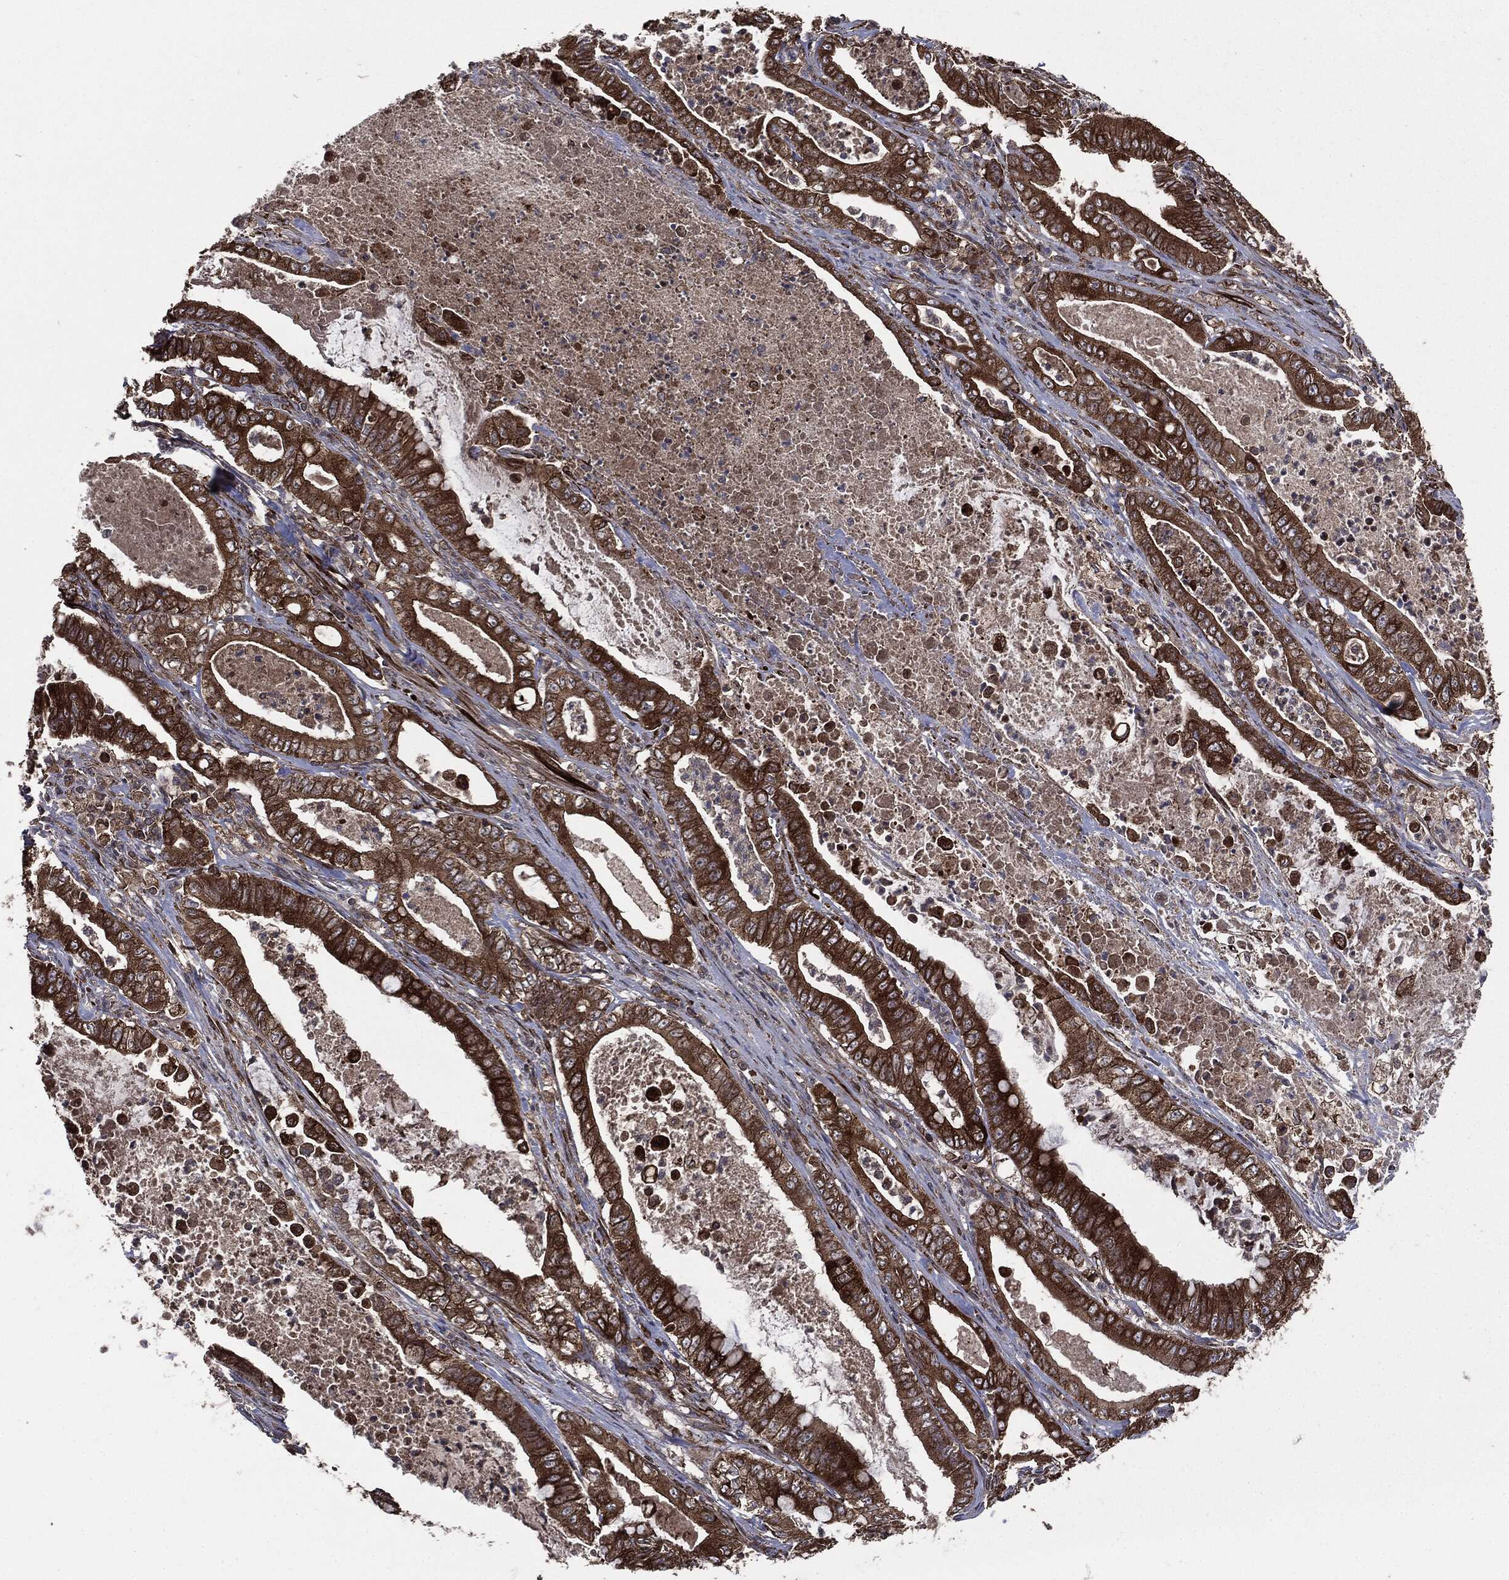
{"staining": {"intensity": "strong", "quantity": ">75%", "location": "cytoplasmic/membranous"}, "tissue": "pancreatic cancer", "cell_type": "Tumor cells", "image_type": "cancer", "snomed": [{"axis": "morphology", "description": "Adenocarcinoma, NOS"}, {"axis": "topography", "description": "Pancreas"}], "caption": "Tumor cells reveal high levels of strong cytoplasmic/membranous expression in approximately >75% of cells in pancreatic cancer (adenocarcinoma).", "gene": "PLOD3", "patient": {"sex": "male", "age": 71}}